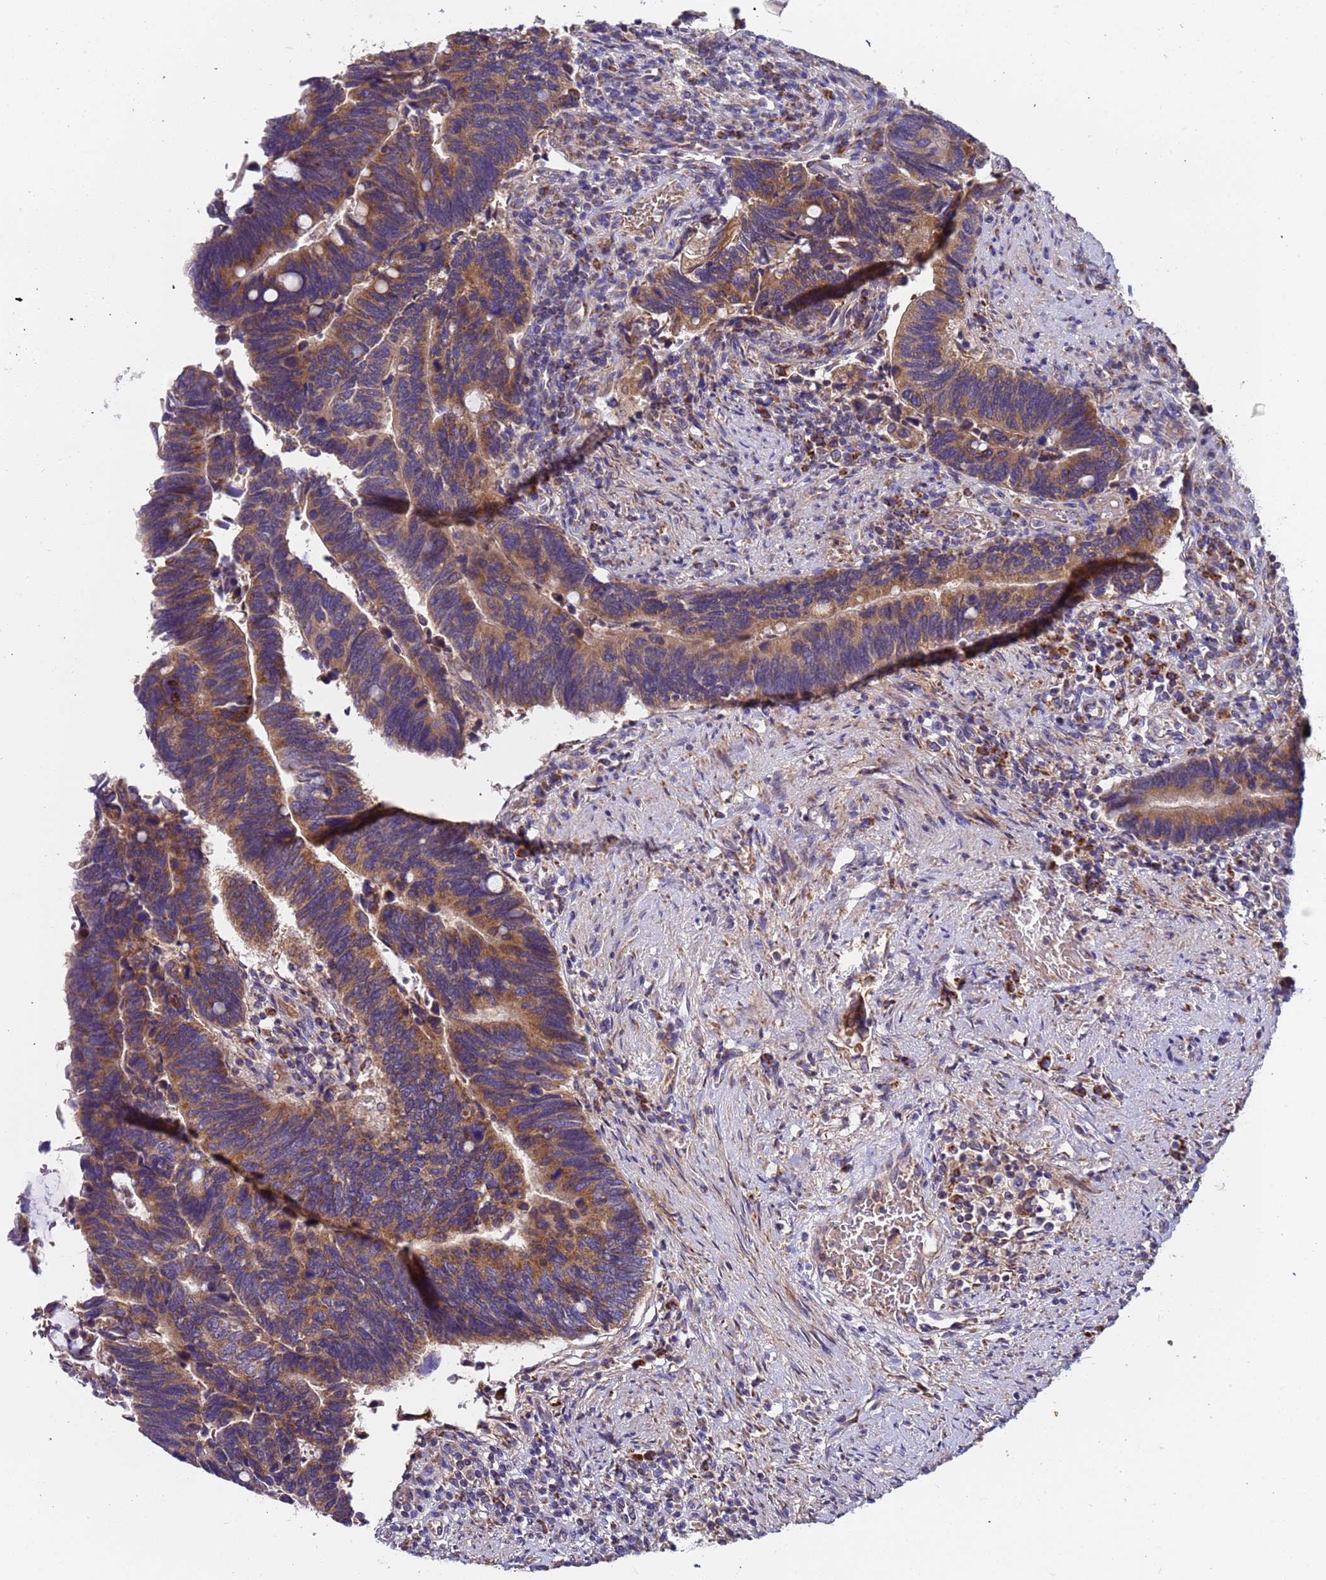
{"staining": {"intensity": "moderate", "quantity": ">75%", "location": "cytoplasmic/membranous"}, "tissue": "colorectal cancer", "cell_type": "Tumor cells", "image_type": "cancer", "snomed": [{"axis": "morphology", "description": "Adenocarcinoma, NOS"}, {"axis": "topography", "description": "Colon"}], "caption": "High-power microscopy captured an immunohistochemistry micrograph of colorectal cancer, revealing moderate cytoplasmic/membranous staining in about >75% of tumor cells.", "gene": "TMEM126A", "patient": {"sex": "male", "age": 87}}